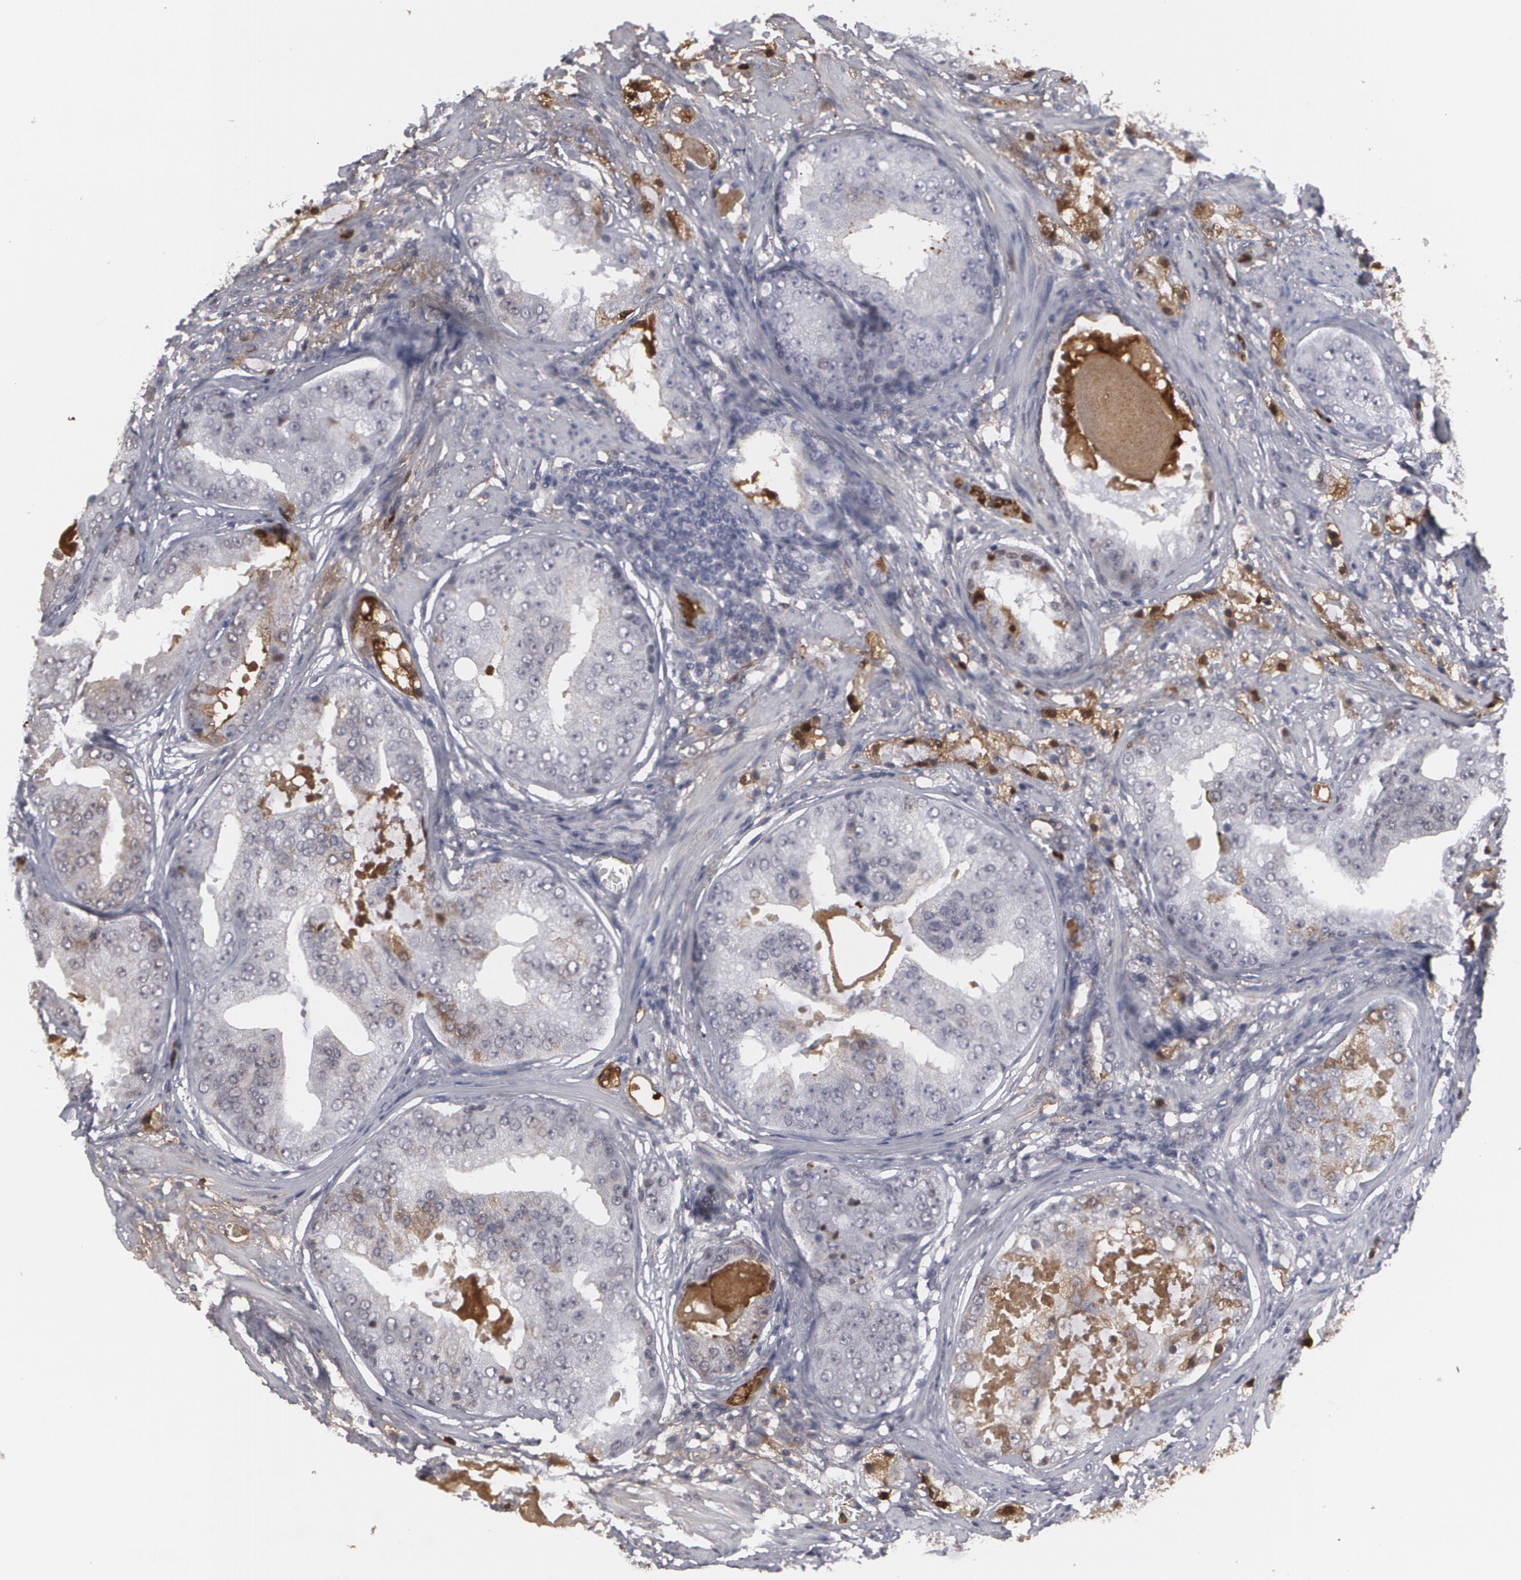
{"staining": {"intensity": "negative", "quantity": "none", "location": "none"}, "tissue": "prostate cancer", "cell_type": "Tumor cells", "image_type": "cancer", "snomed": [{"axis": "morphology", "description": "Adenocarcinoma, High grade"}, {"axis": "topography", "description": "Prostate"}], "caption": "This micrograph is of prostate cancer stained with IHC to label a protein in brown with the nuclei are counter-stained blue. There is no expression in tumor cells.", "gene": "LRG1", "patient": {"sex": "male", "age": 68}}